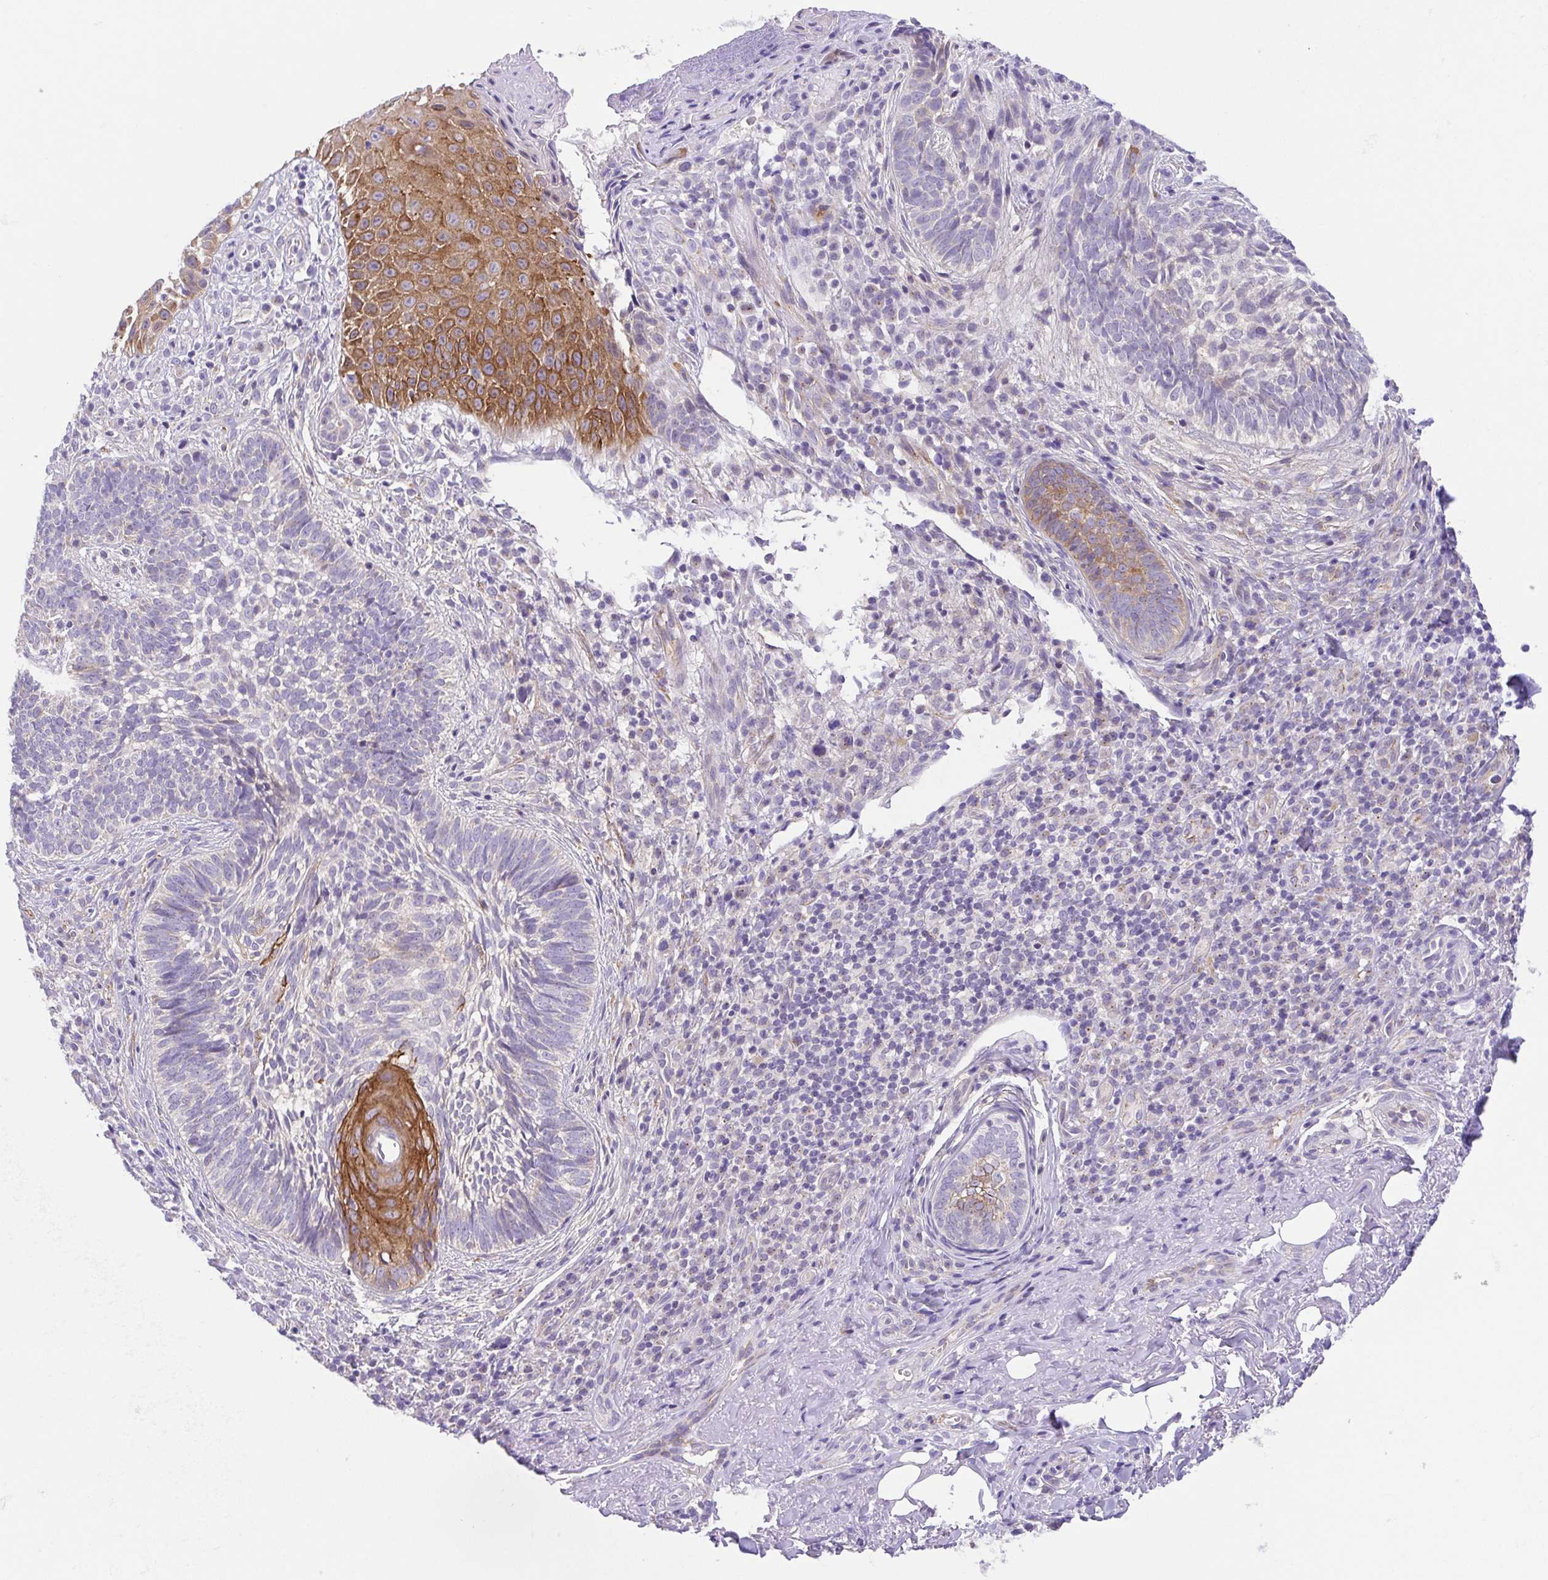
{"staining": {"intensity": "negative", "quantity": "none", "location": "none"}, "tissue": "skin cancer", "cell_type": "Tumor cells", "image_type": "cancer", "snomed": [{"axis": "morphology", "description": "Basal cell carcinoma"}, {"axis": "topography", "description": "Skin"}], "caption": "A photomicrograph of human basal cell carcinoma (skin) is negative for staining in tumor cells.", "gene": "SLC13A1", "patient": {"sex": "male", "age": 65}}